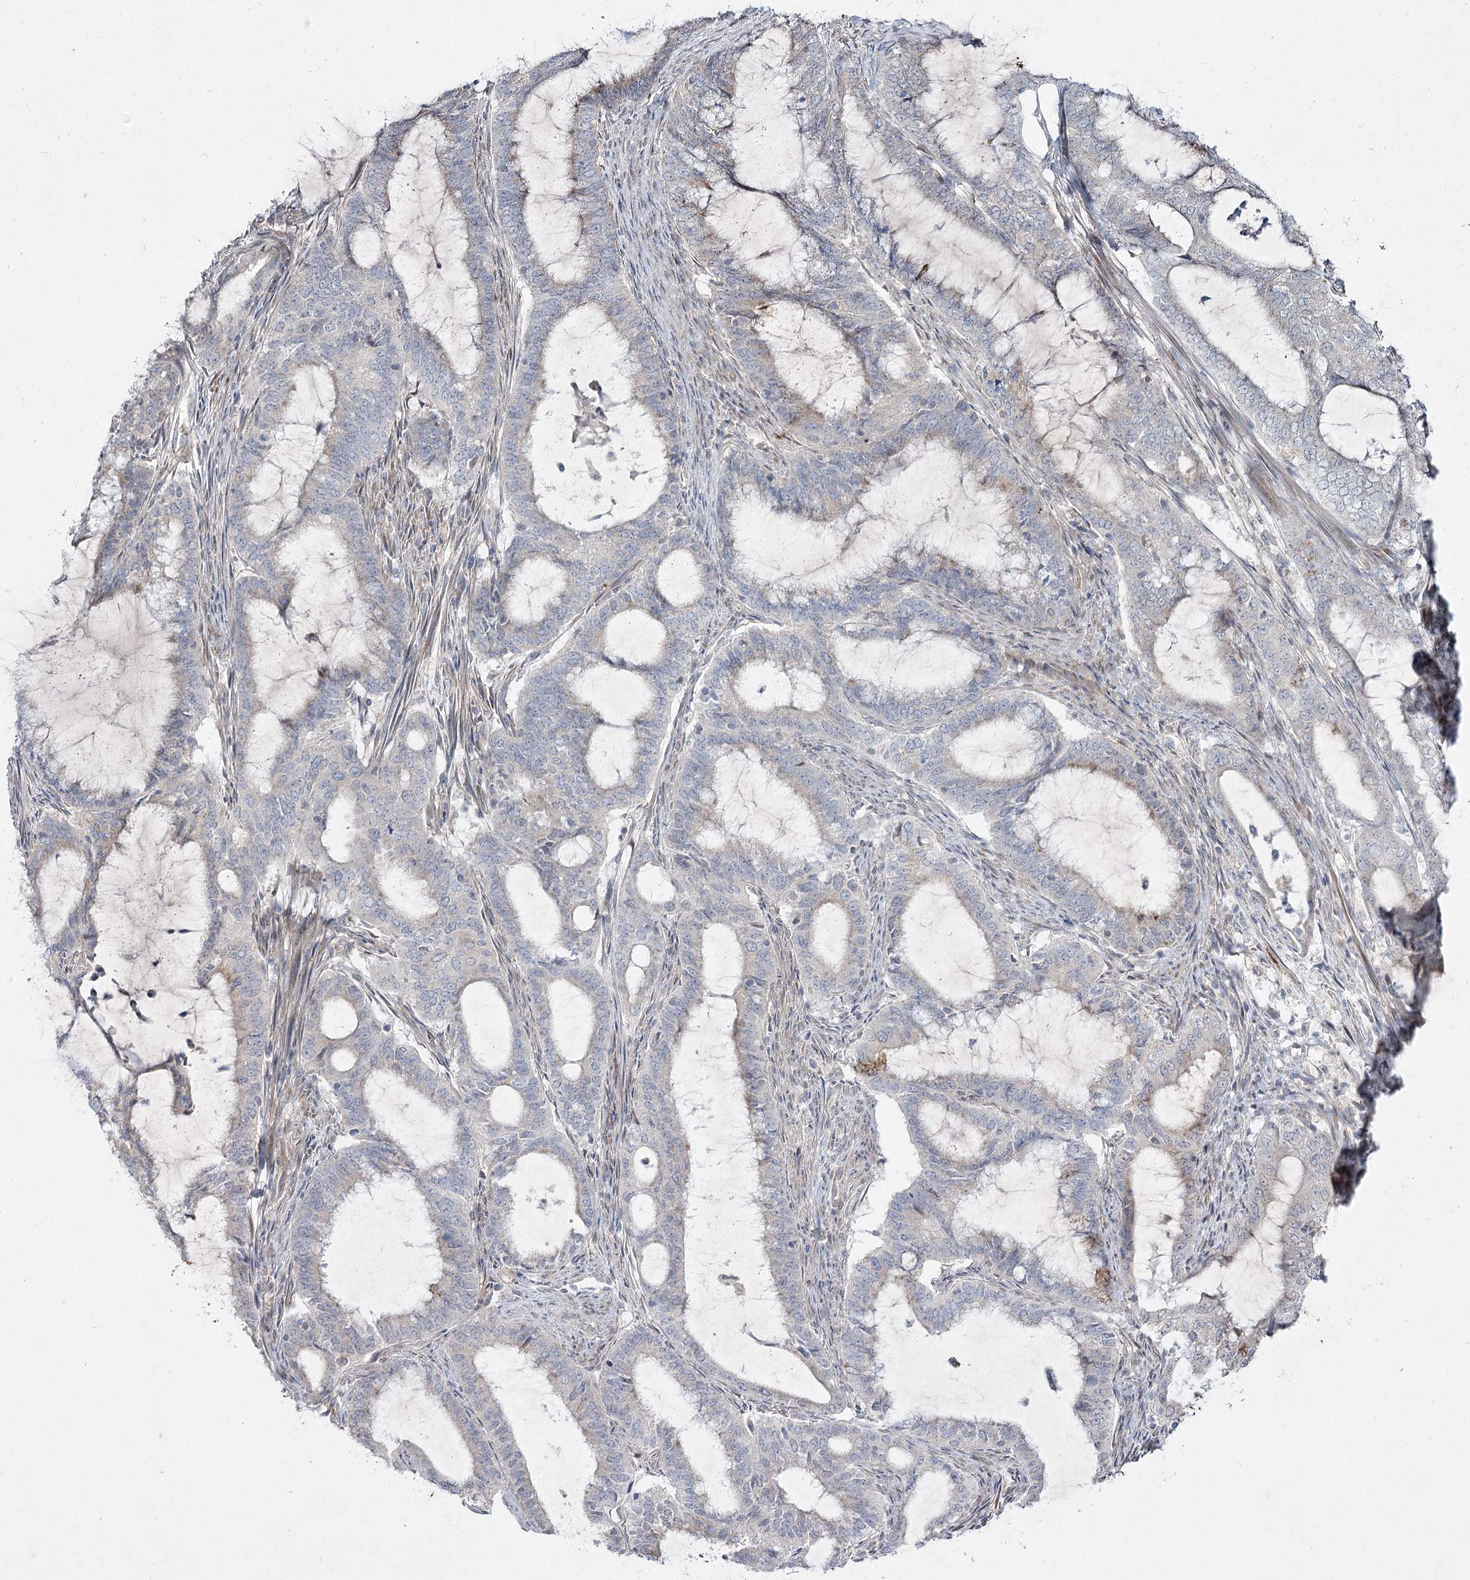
{"staining": {"intensity": "moderate", "quantity": "<25%", "location": "cytoplasmic/membranous"}, "tissue": "endometrial cancer", "cell_type": "Tumor cells", "image_type": "cancer", "snomed": [{"axis": "morphology", "description": "Adenocarcinoma, NOS"}, {"axis": "topography", "description": "Endometrium"}], "caption": "Endometrial cancer (adenocarcinoma) stained with immunohistochemistry demonstrates moderate cytoplasmic/membranous staining in approximately <25% of tumor cells.", "gene": "SH3BP5L", "patient": {"sex": "female", "age": 51}}